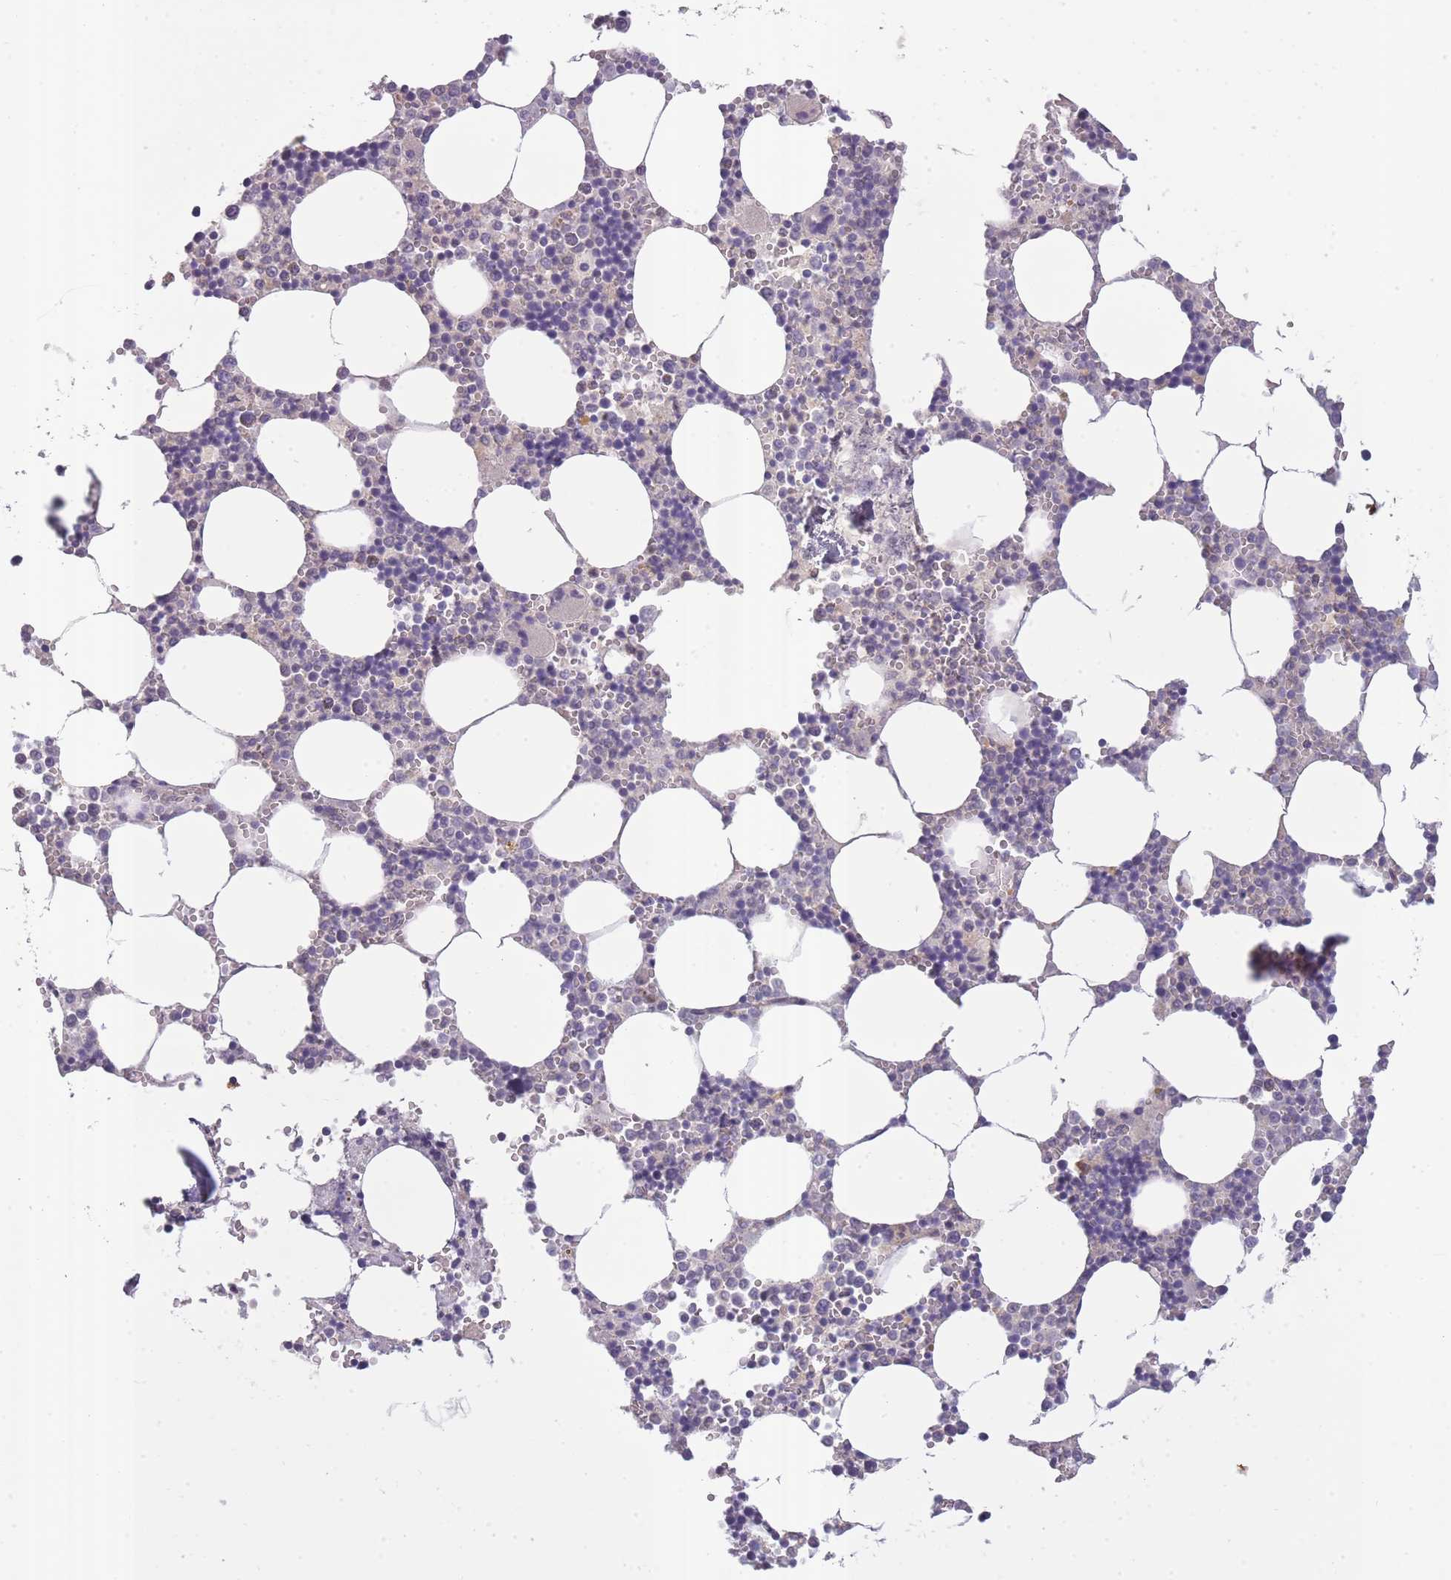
{"staining": {"intensity": "negative", "quantity": "none", "location": "none"}, "tissue": "bone marrow", "cell_type": "Hematopoietic cells", "image_type": "normal", "snomed": [{"axis": "morphology", "description": "Normal tissue, NOS"}, {"axis": "topography", "description": "Bone marrow"}], "caption": "Image shows no significant protein staining in hematopoietic cells of unremarkable bone marrow.", "gene": "SLC8A2", "patient": {"sex": "male", "age": 54}}